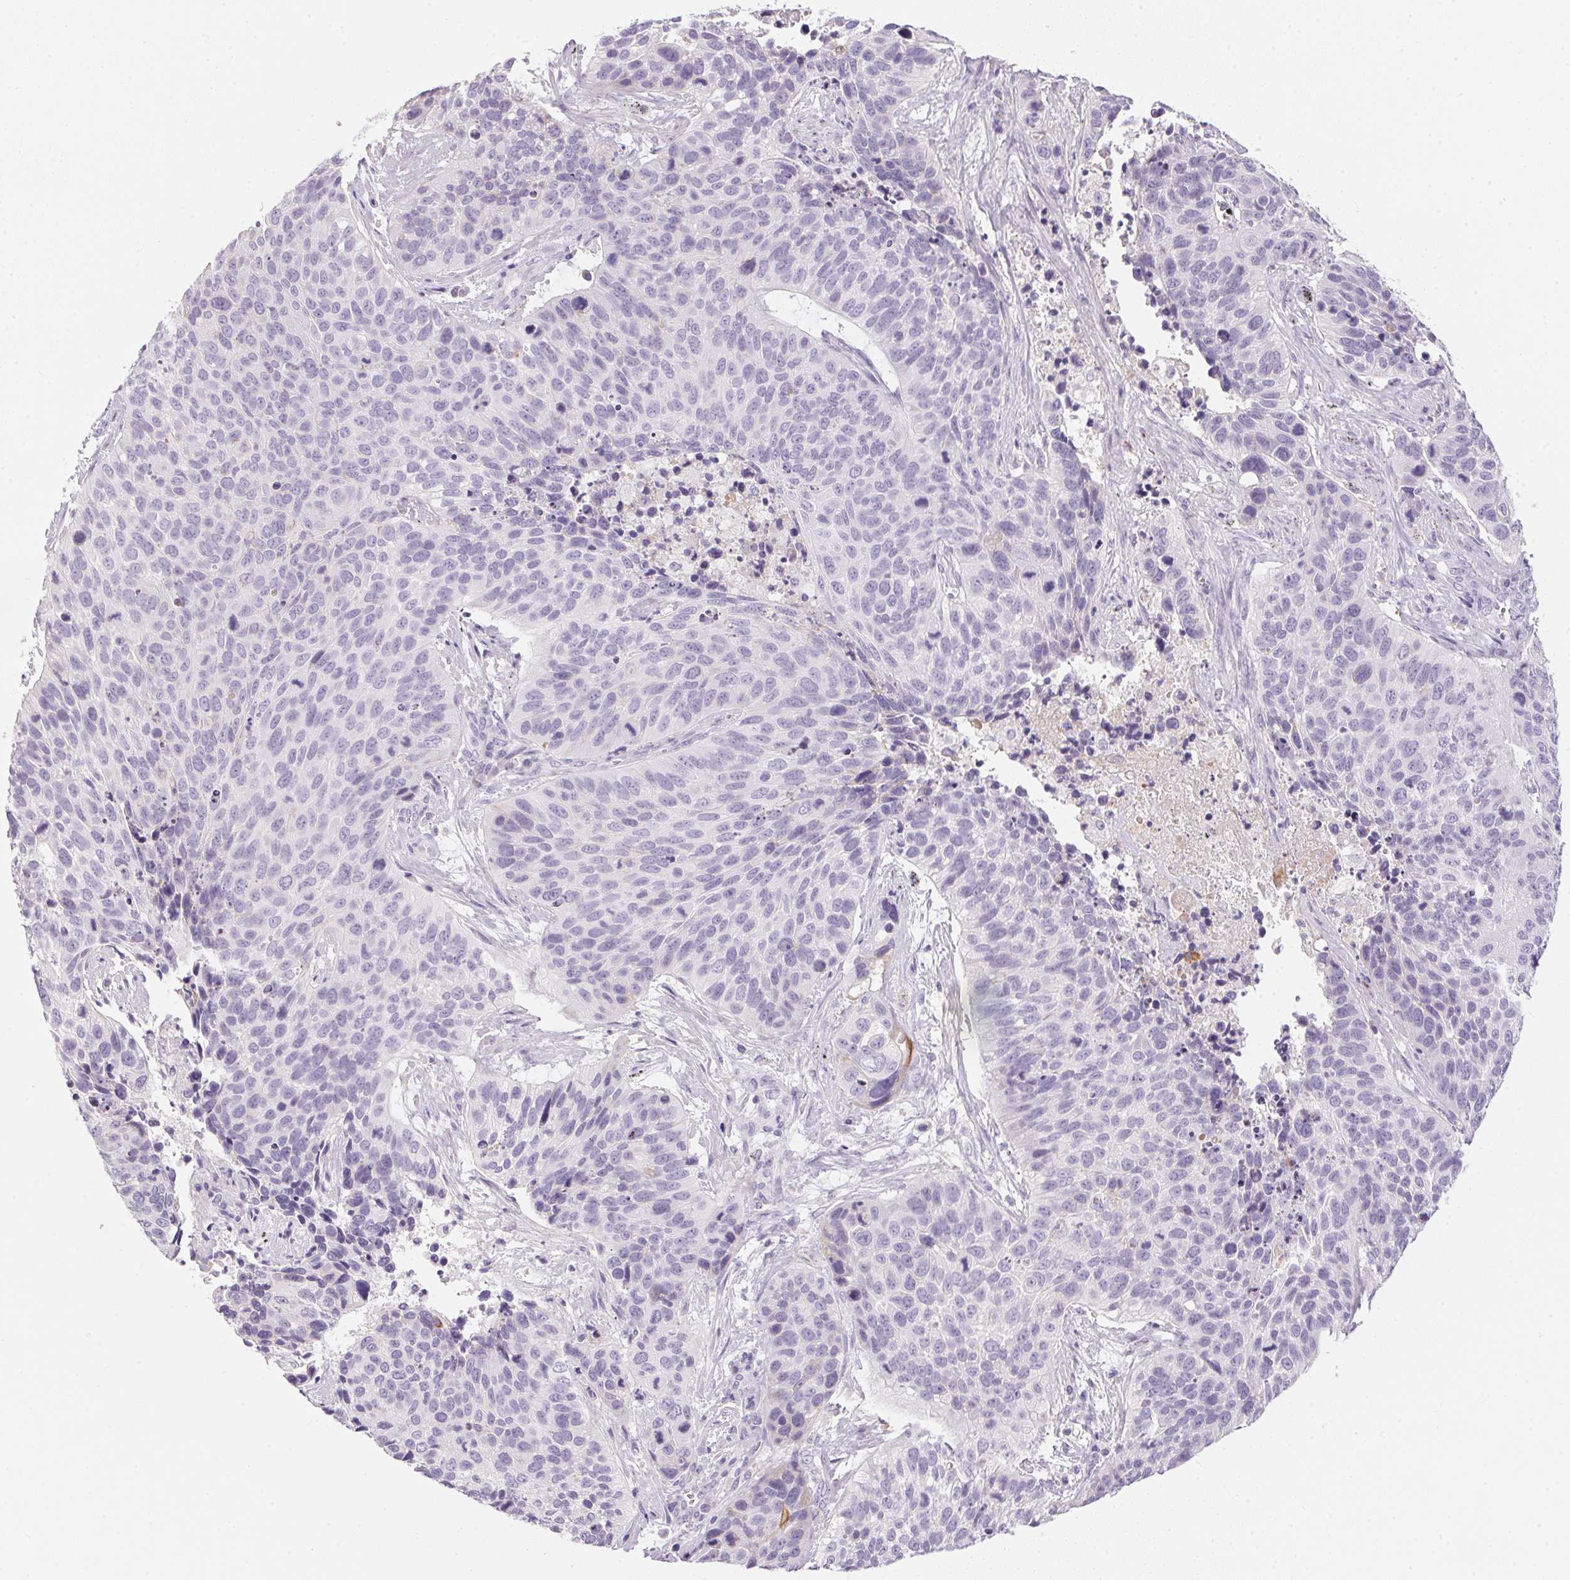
{"staining": {"intensity": "negative", "quantity": "none", "location": "none"}, "tissue": "lung cancer", "cell_type": "Tumor cells", "image_type": "cancer", "snomed": [{"axis": "morphology", "description": "Squamous cell carcinoma, NOS"}, {"axis": "topography", "description": "Lung"}], "caption": "An IHC micrograph of lung cancer (squamous cell carcinoma) is shown. There is no staining in tumor cells of lung cancer (squamous cell carcinoma).", "gene": "ECPAS", "patient": {"sex": "male", "age": 62}}